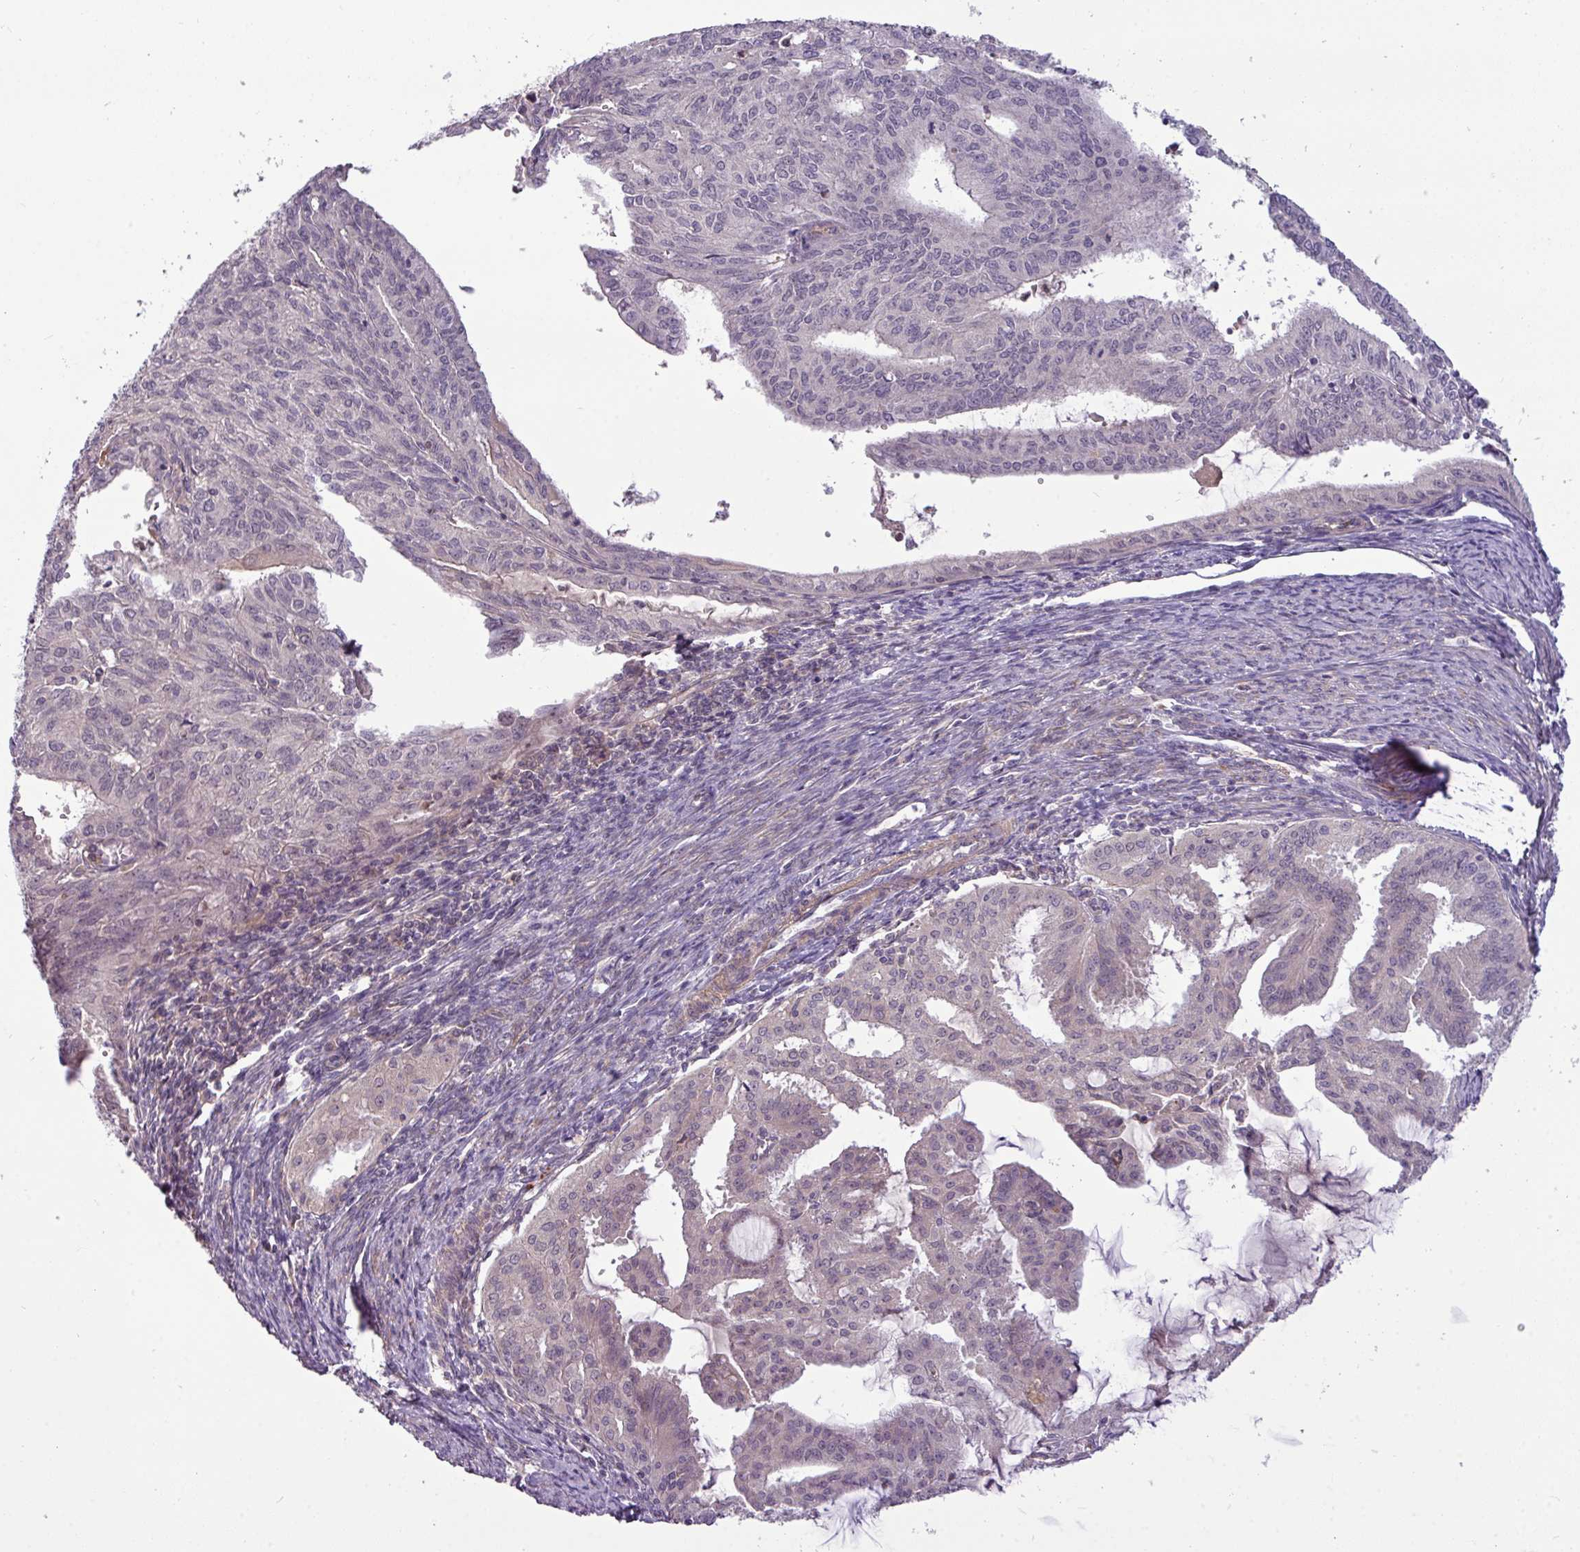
{"staining": {"intensity": "negative", "quantity": "none", "location": "none"}, "tissue": "endometrial cancer", "cell_type": "Tumor cells", "image_type": "cancer", "snomed": [{"axis": "morphology", "description": "Adenocarcinoma, NOS"}, {"axis": "topography", "description": "Endometrium"}], "caption": "Immunohistochemistry (IHC) histopathology image of human endometrial cancer stained for a protein (brown), which reveals no staining in tumor cells.", "gene": "ZNF35", "patient": {"sex": "female", "age": 70}}